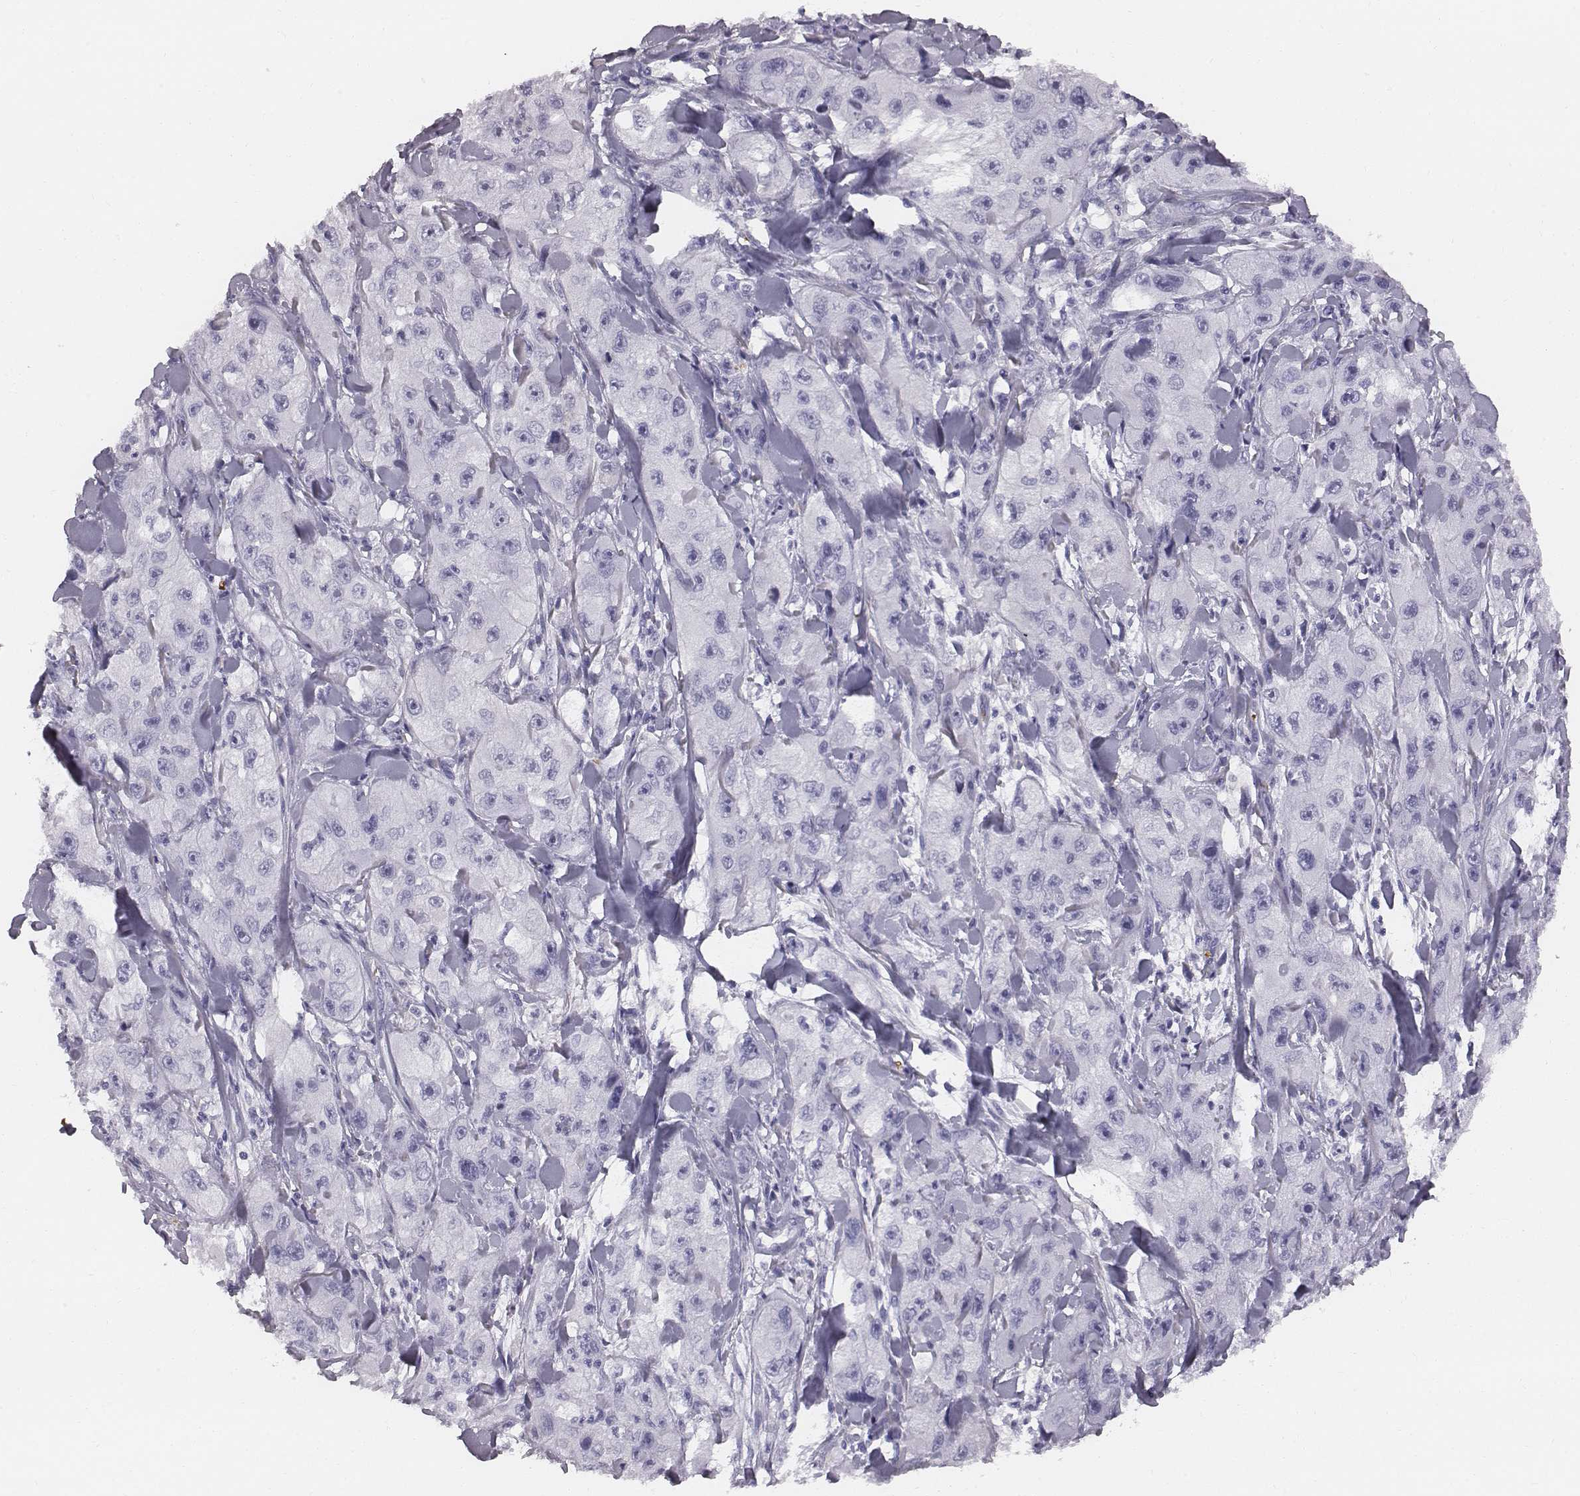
{"staining": {"intensity": "negative", "quantity": "none", "location": "none"}, "tissue": "skin cancer", "cell_type": "Tumor cells", "image_type": "cancer", "snomed": [{"axis": "morphology", "description": "Squamous cell carcinoma, NOS"}, {"axis": "topography", "description": "Skin"}, {"axis": "topography", "description": "Subcutis"}], "caption": "Tumor cells show no significant staining in skin squamous cell carcinoma.", "gene": "HBZ", "patient": {"sex": "male", "age": 73}}